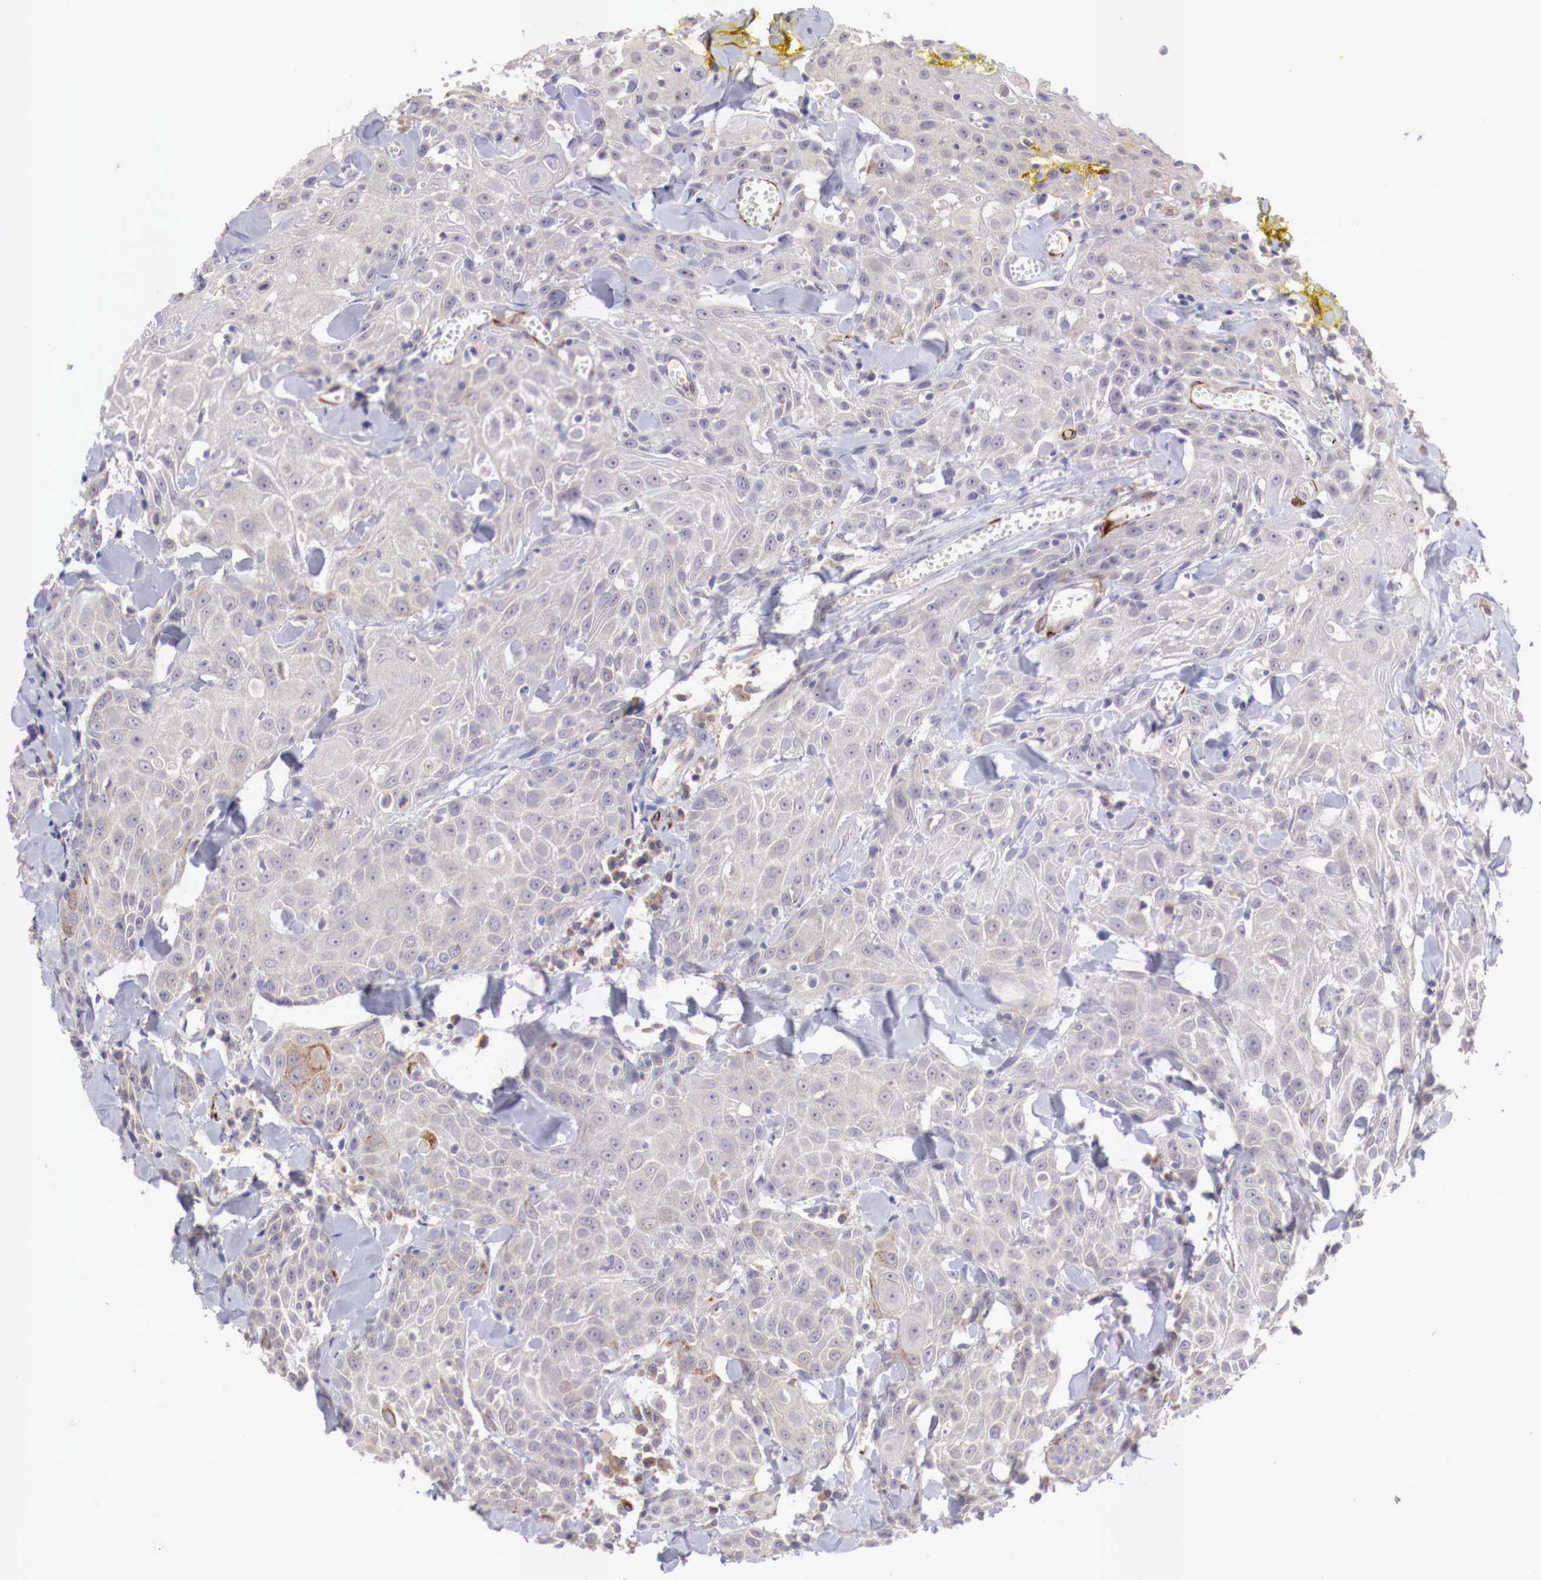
{"staining": {"intensity": "negative", "quantity": "none", "location": "none"}, "tissue": "head and neck cancer", "cell_type": "Tumor cells", "image_type": "cancer", "snomed": [{"axis": "morphology", "description": "Squamous cell carcinoma, NOS"}, {"axis": "topography", "description": "Oral tissue"}, {"axis": "topography", "description": "Head-Neck"}], "caption": "Photomicrograph shows no significant protein positivity in tumor cells of head and neck cancer (squamous cell carcinoma).", "gene": "WT1", "patient": {"sex": "female", "age": 82}}